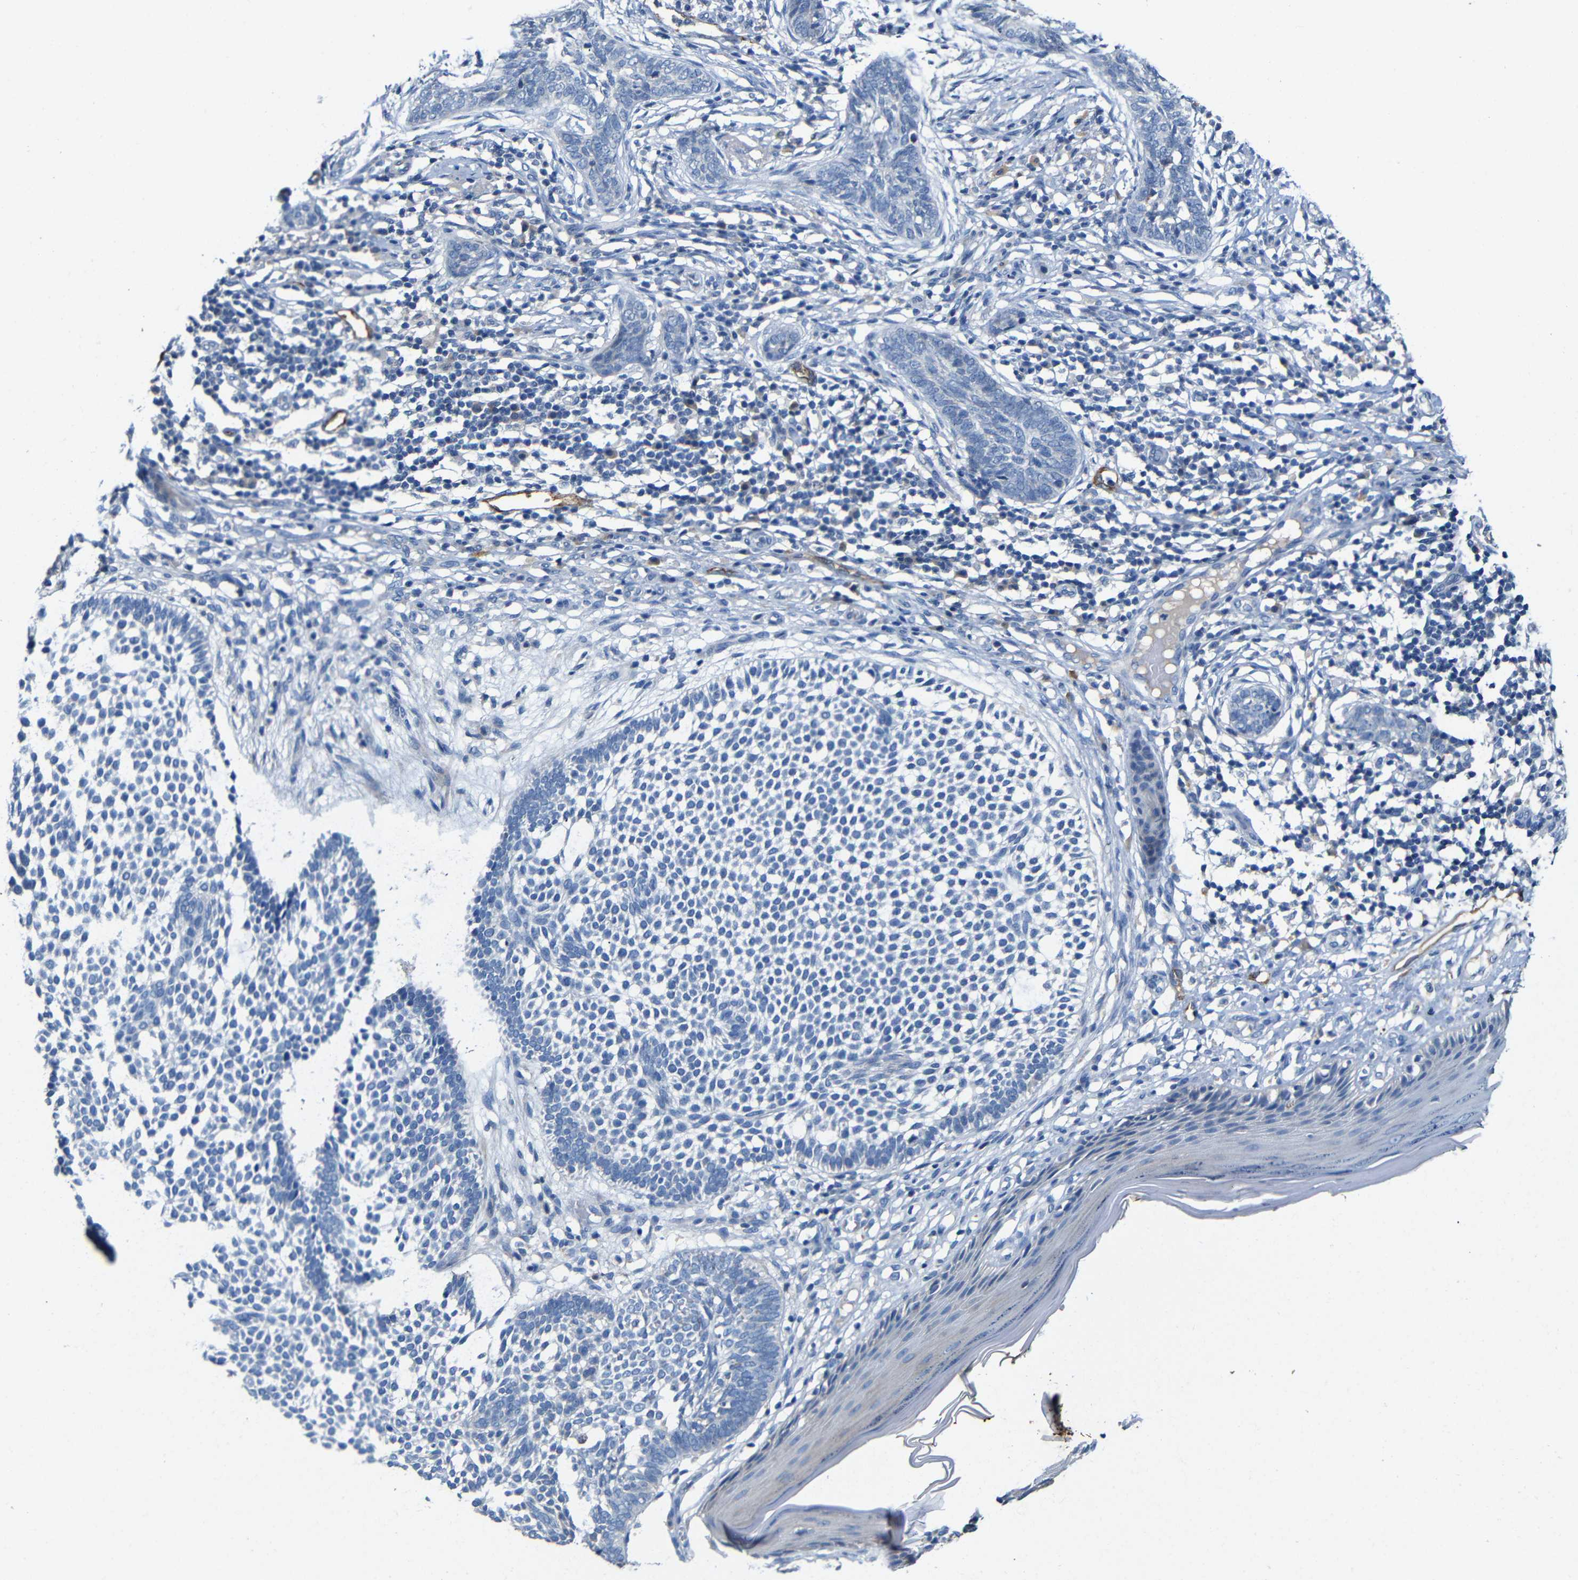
{"staining": {"intensity": "negative", "quantity": "none", "location": "none"}, "tissue": "skin cancer", "cell_type": "Tumor cells", "image_type": "cancer", "snomed": [{"axis": "morphology", "description": "Basal cell carcinoma"}, {"axis": "topography", "description": "Skin"}], "caption": "Protein analysis of basal cell carcinoma (skin) demonstrates no significant expression in tumor cells.", "gene": "ACKR2", "patient": {"sex": "male", "age": 87}}